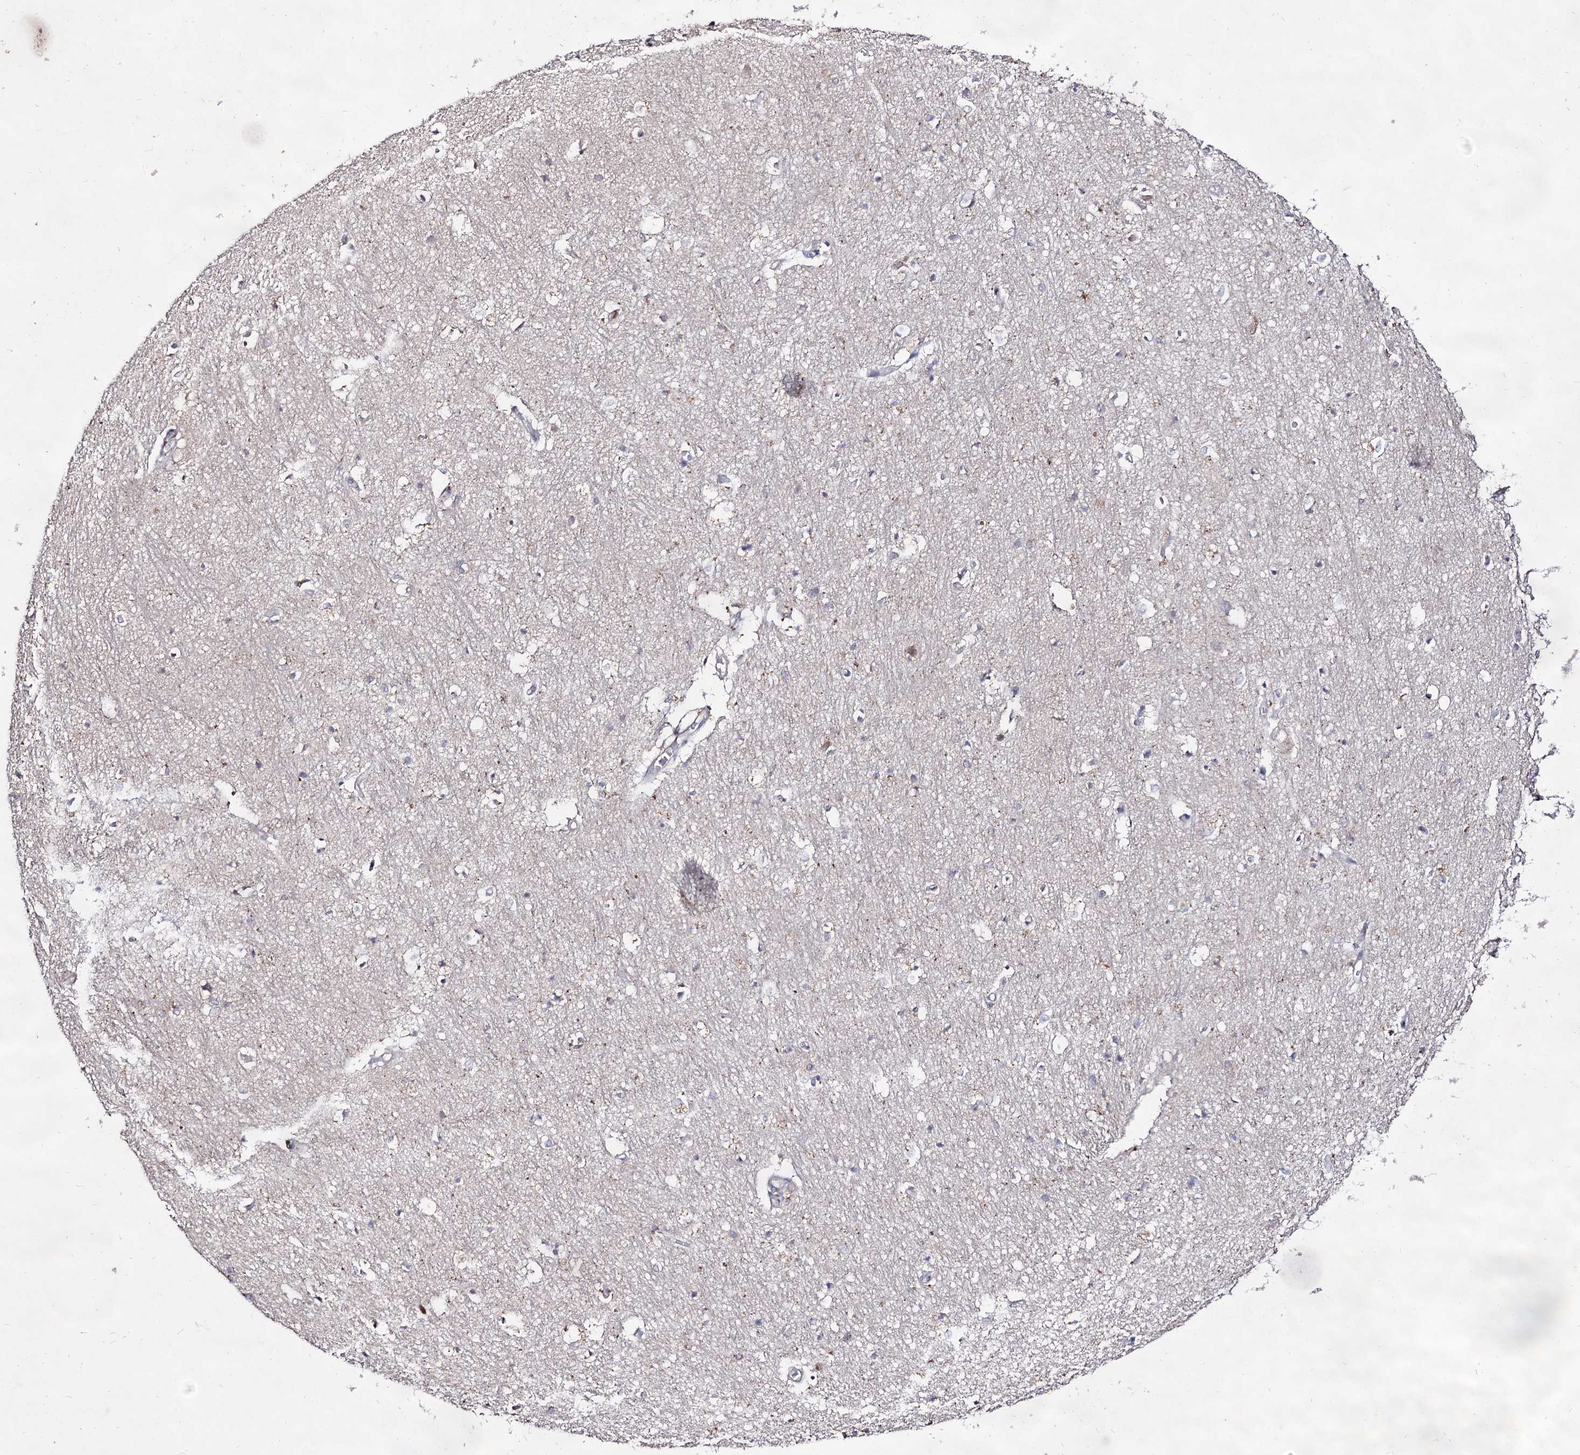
{"staining": {"intensity": "negative", "quantity": "none", "location": "none"}, "tissue": "hippocampus", "cell_type": "Glial cells", "image_type": "normal", "snomed": [{"axis": "morphology", "description": "Normal tissue, NOS"}, {"axis": "topography", "description": "Hippocampus"}], "caption": "The immunohistochemistry micrograph has no significant positivity in glial cells of hippocampus. (Stains: DAB immunohistochemistry (IHC) with hematoxylin counter stain, Microscopy: brightfield microscopy at high magnification).", "gene": "ARFIP2", "patient": {"sex": "female", "age": 64}}